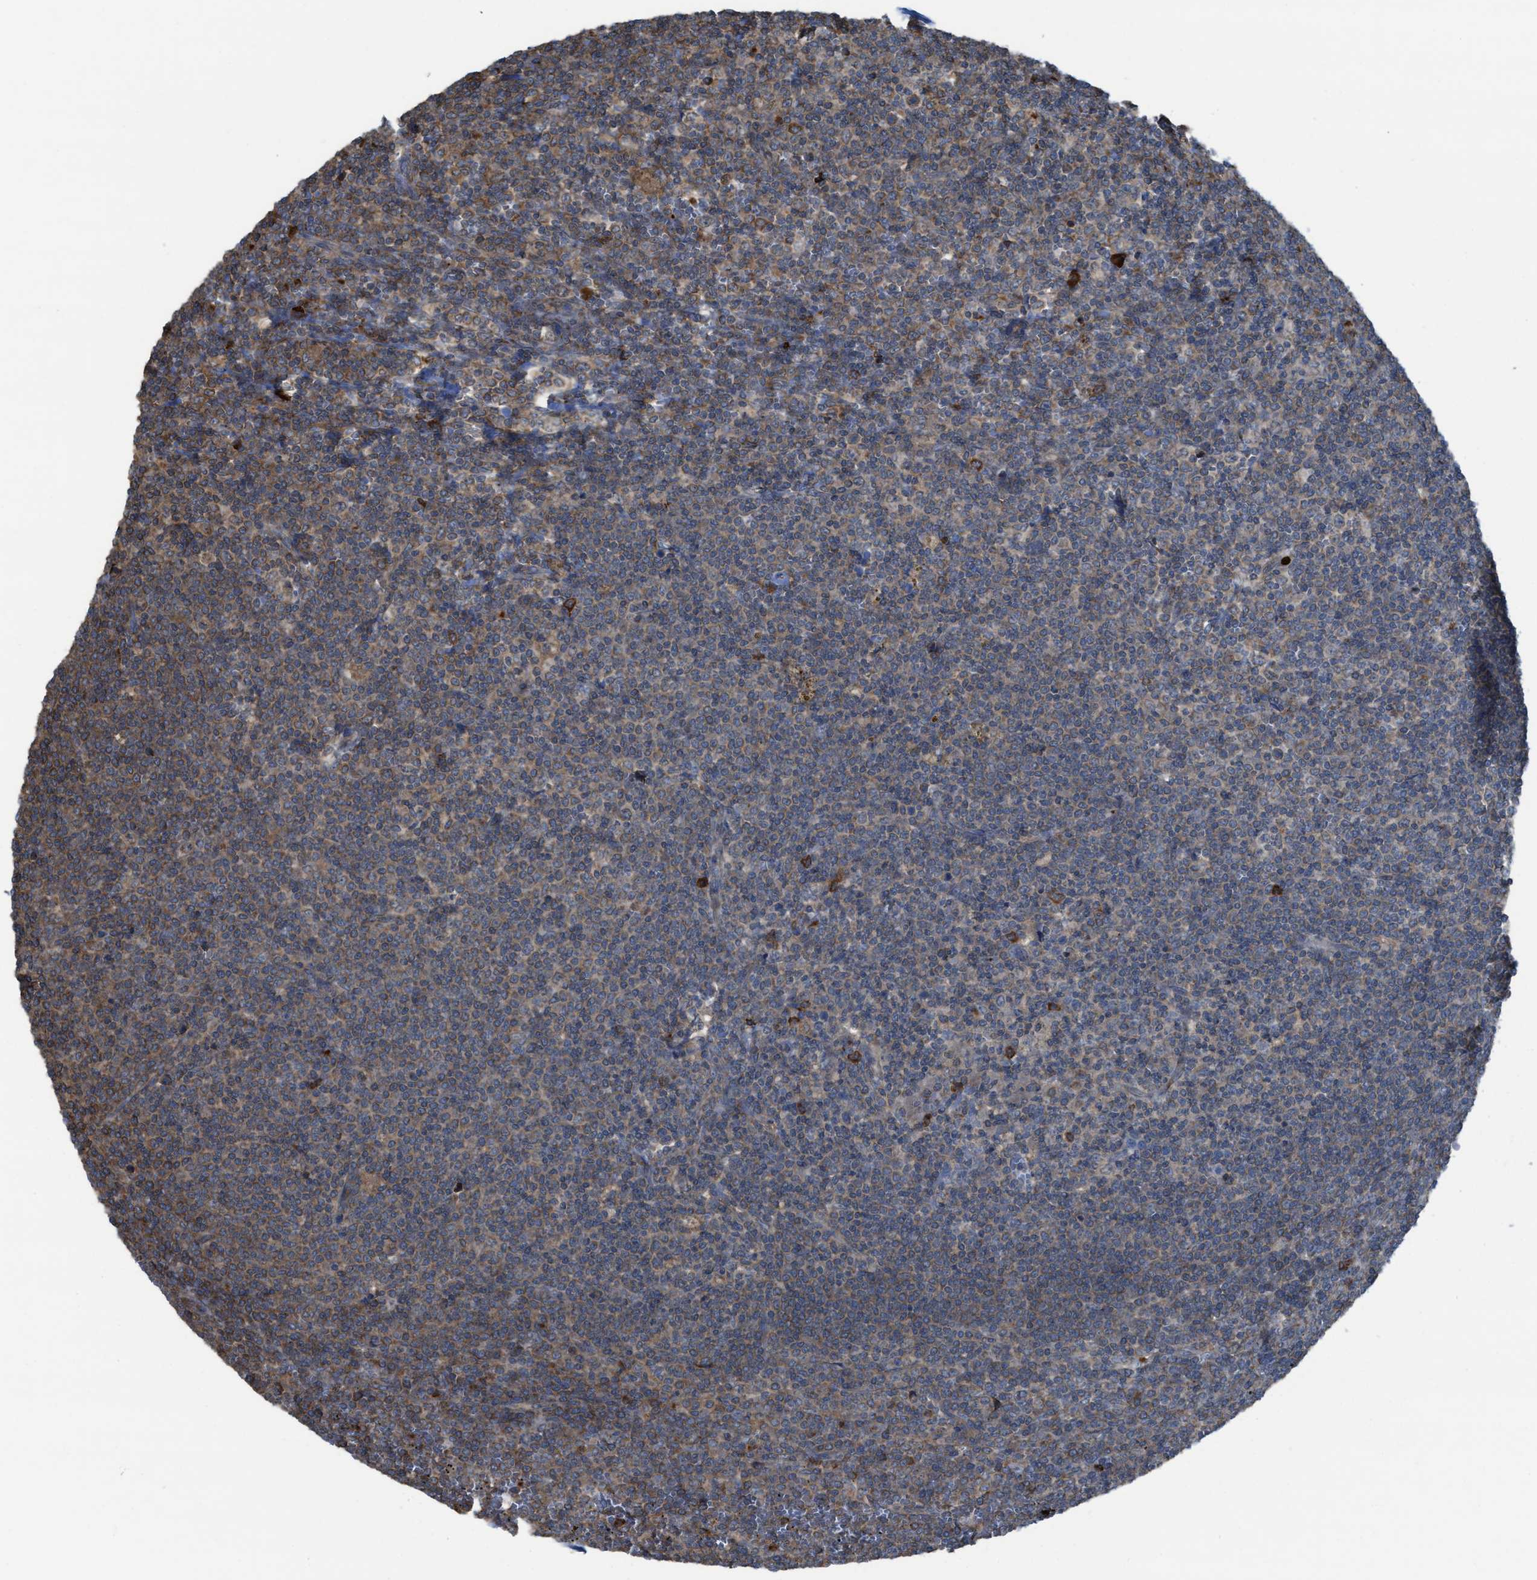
{"staining": {"intensity": "weak", "quantity": ">75%", "location": "cytoplasmic/membranous"}, "tissue": "lymphoma", "cell_type": "Tumor cells", "image_type": "cancer", "snomed": [{"axis": "morphology", "description": "Malignant lymphoma, non-Hodgkin's type, Low grade"}, {"axis": "topography", "description": "Spleen"}], "caption": "A high-resolution photomicrograph shows immunohistochemistry (IHC) staining of lymphoma, which exhibits weak cytoplasmic/membranous staining in approximately >75% of tumor cells.", "gene": "PLAA", "patient": {"sex": "female", "age": 19}}